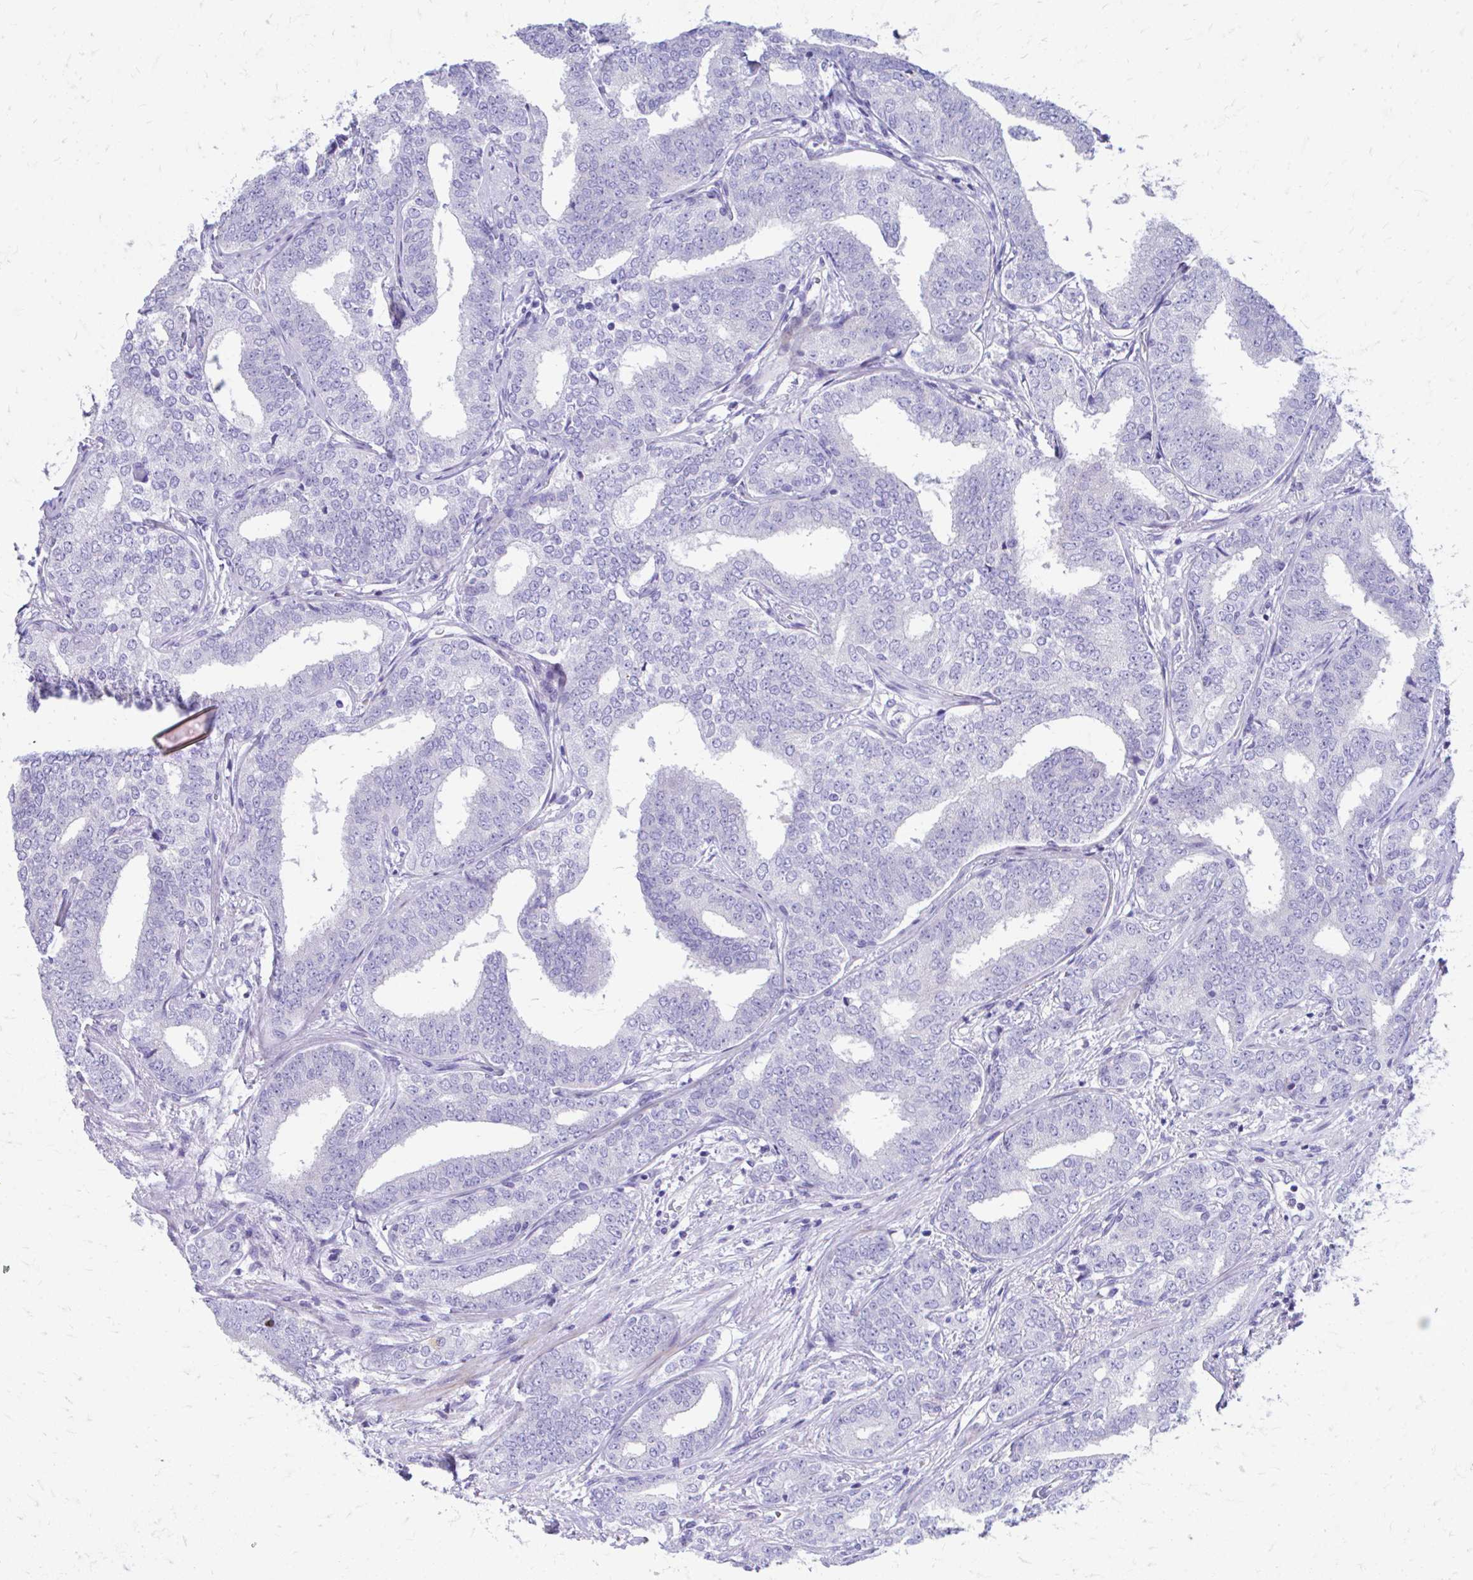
{"staining": {"intensity": "negative", "quantity": "none", "location": "none"}, "tissue": "prostate cancer", "cell_type": "Tumor cells", "image_type": "cancer", "snomed": [{"axis": "morphology", "description": "Adenocarcinoma, High grade"}, {"axis": "topography", "description": "Prostate"}], "caption": "Immunohistochemistry (IHC) image of neoplastic tissue: prostate high-grade adenocarcinoma stained with DAB (3,3'-diaminobenzidine) reveals no significant protein positivity in tumor cells. The staining was performed using DAB (3,3'-diaminobenzidine) to visualize the protein expression in brown, while the nuclei were stained in blue with hematoxylin (Magnification: 20x).", "gene": "KRIT1", "patient": {"sex": "male", "age": 72}}